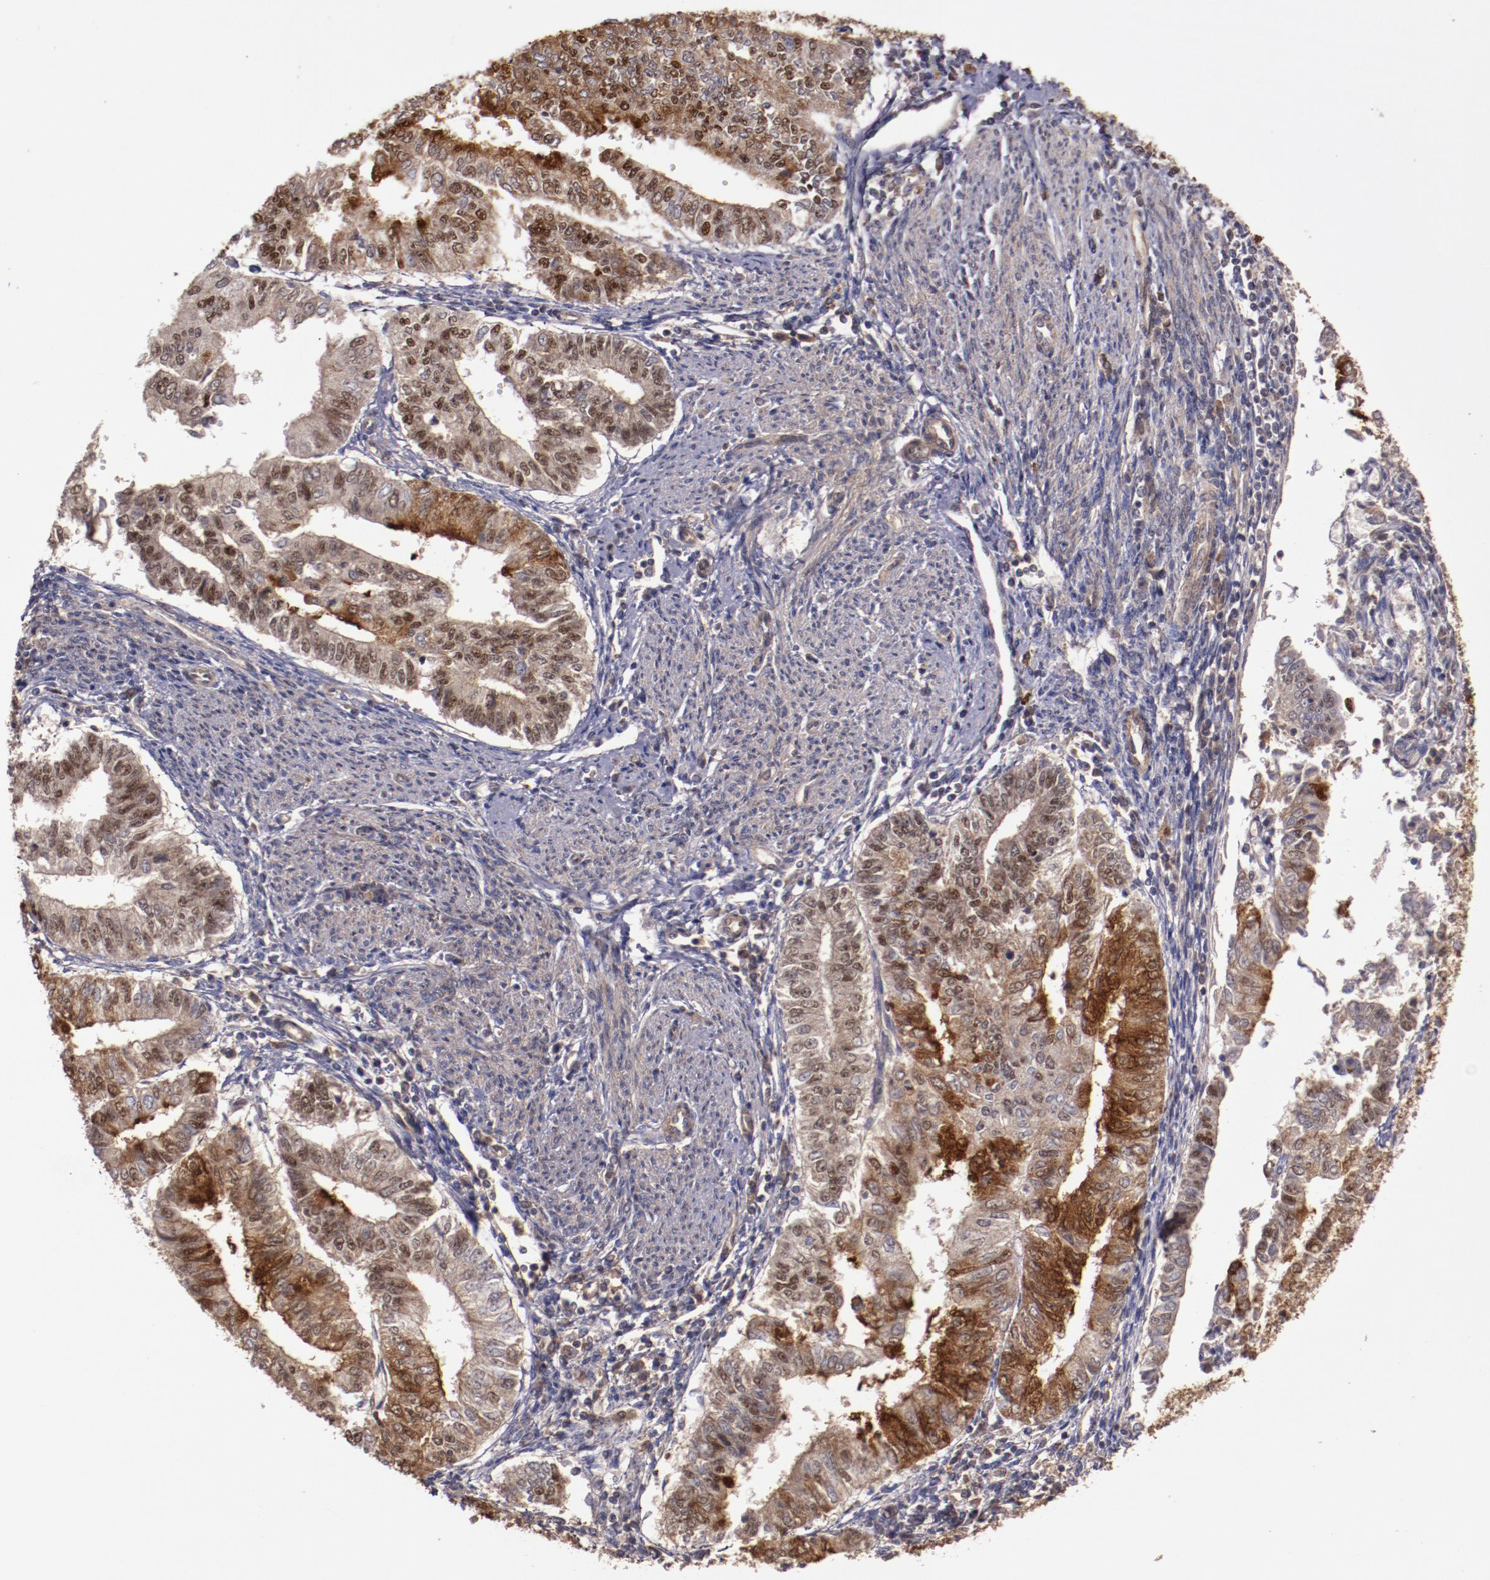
{"staining": {"intensity": "moderate", "quantity": "25%-75%", "location": "cytoplasmic/membranous"}, "tissue": "endometrial cancer", "cell_type": "Tumor cells", "image_type": "cancer", "snomed": [{"axis": "morphology", "description": "Adenocarcinoma, NOS"}, {"axis": "topography", "description": "Endometrium"}], "caption": "This is a micrograph of immunohistochemistry staining of adenocarcinoma (endometrial), which shows moderate expression in the cytoplasmic/membranous of tumor cells.", "gene": "FTSJ1", "patient": {"sex": "female", "age": 66}}